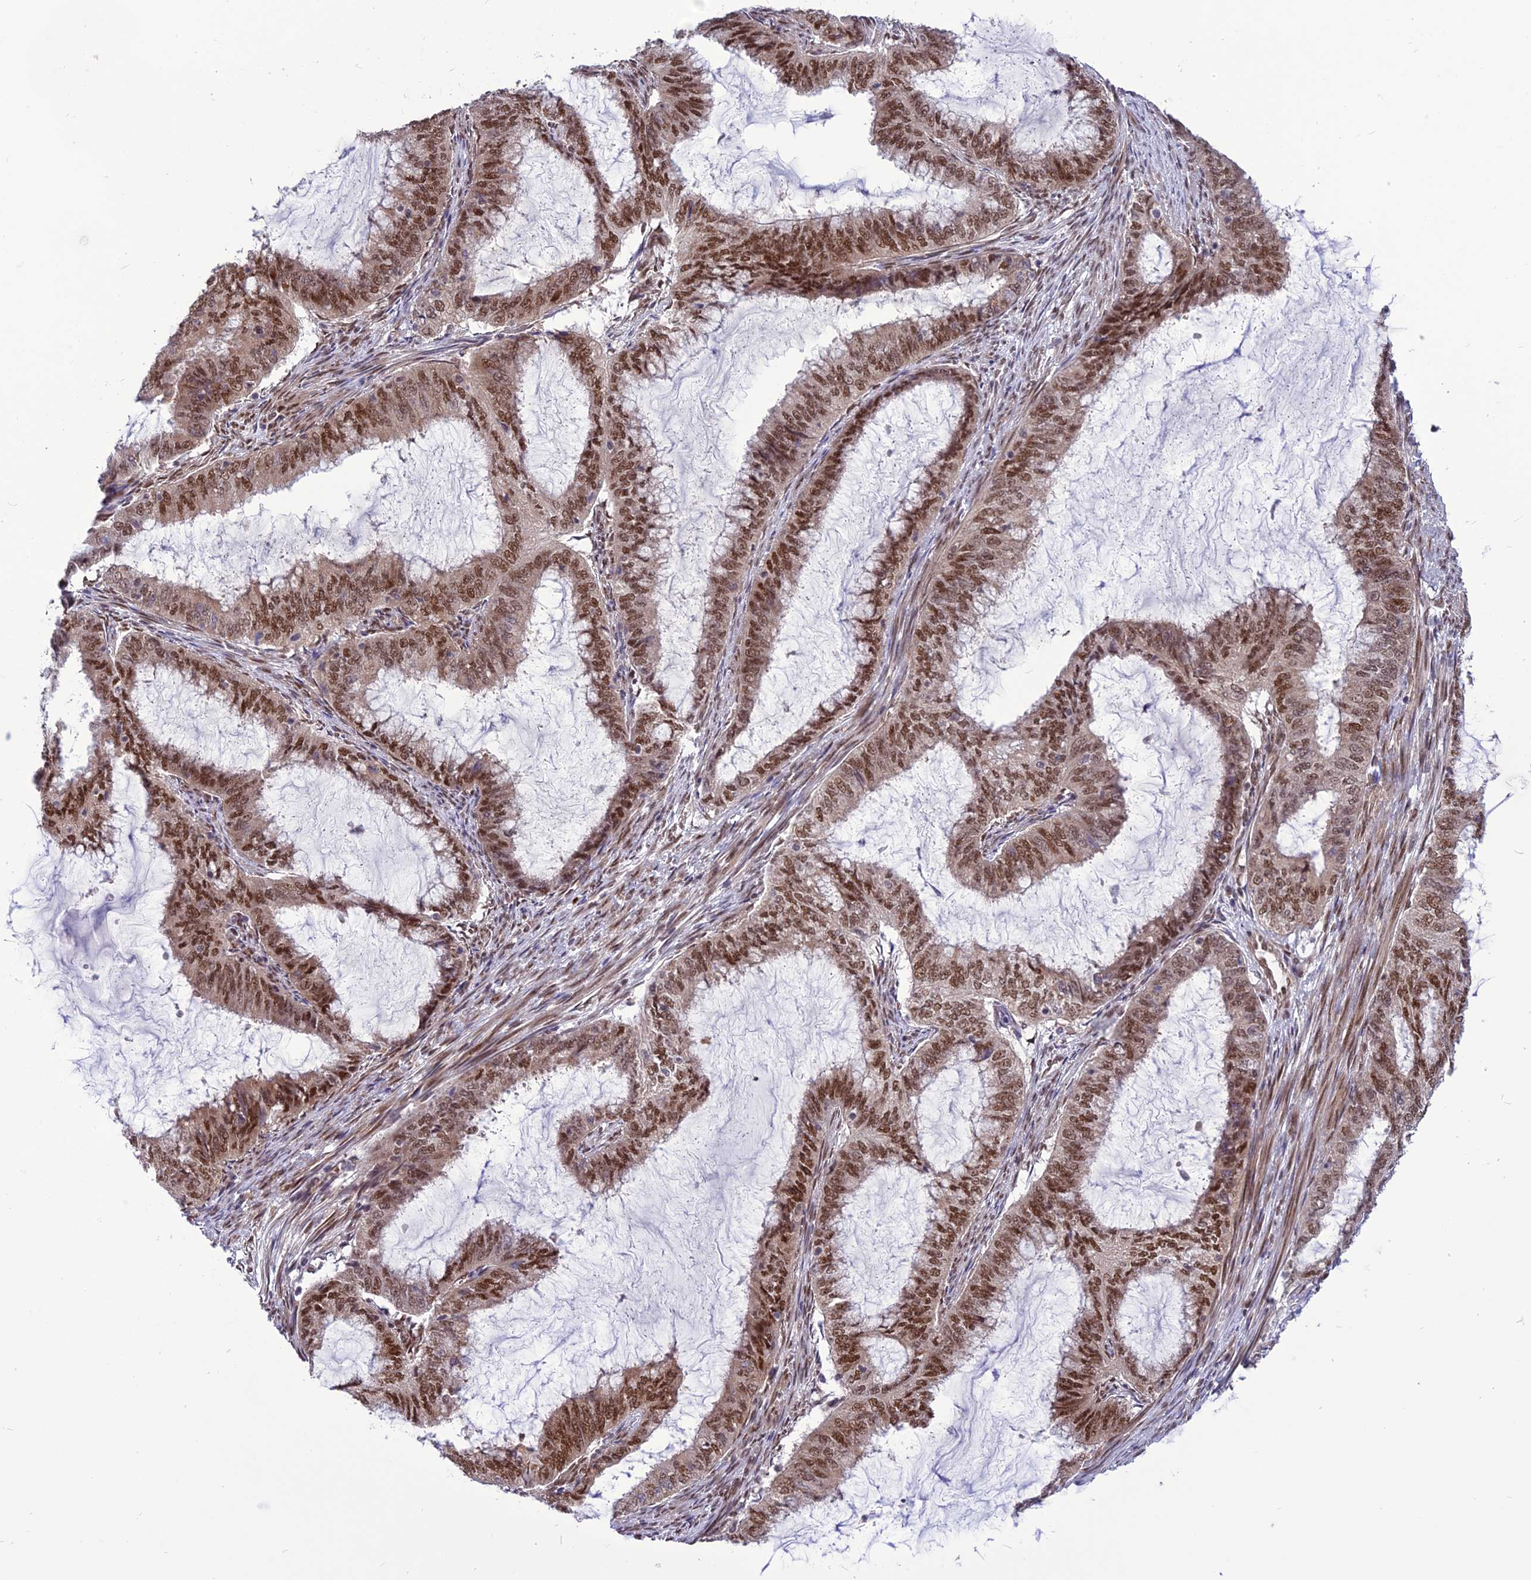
{"staining": {"intensity": "moderate", "quantity": ">75%", "location": "nuclear"}, "tissue": "endometrial cancer", "cell_type": "Tumor cells", "image_type": "cancer", "snomed": [{"axis": "morphology", "description": "Adenocarcinoma, NOS"}, {"axis": "topography", "description": "Endometrium"}], "caption": "Immunohistochemistry (IHC) (DAB (3,3'-diaminobenzidine)) staining of endometrial cancer (adenocarcinoma) demonstrates moderate nuclear protein staining in about >75% of tumor cells.", "gene": "RTRAF", "patient": {"sex": "female", "age": 51}}